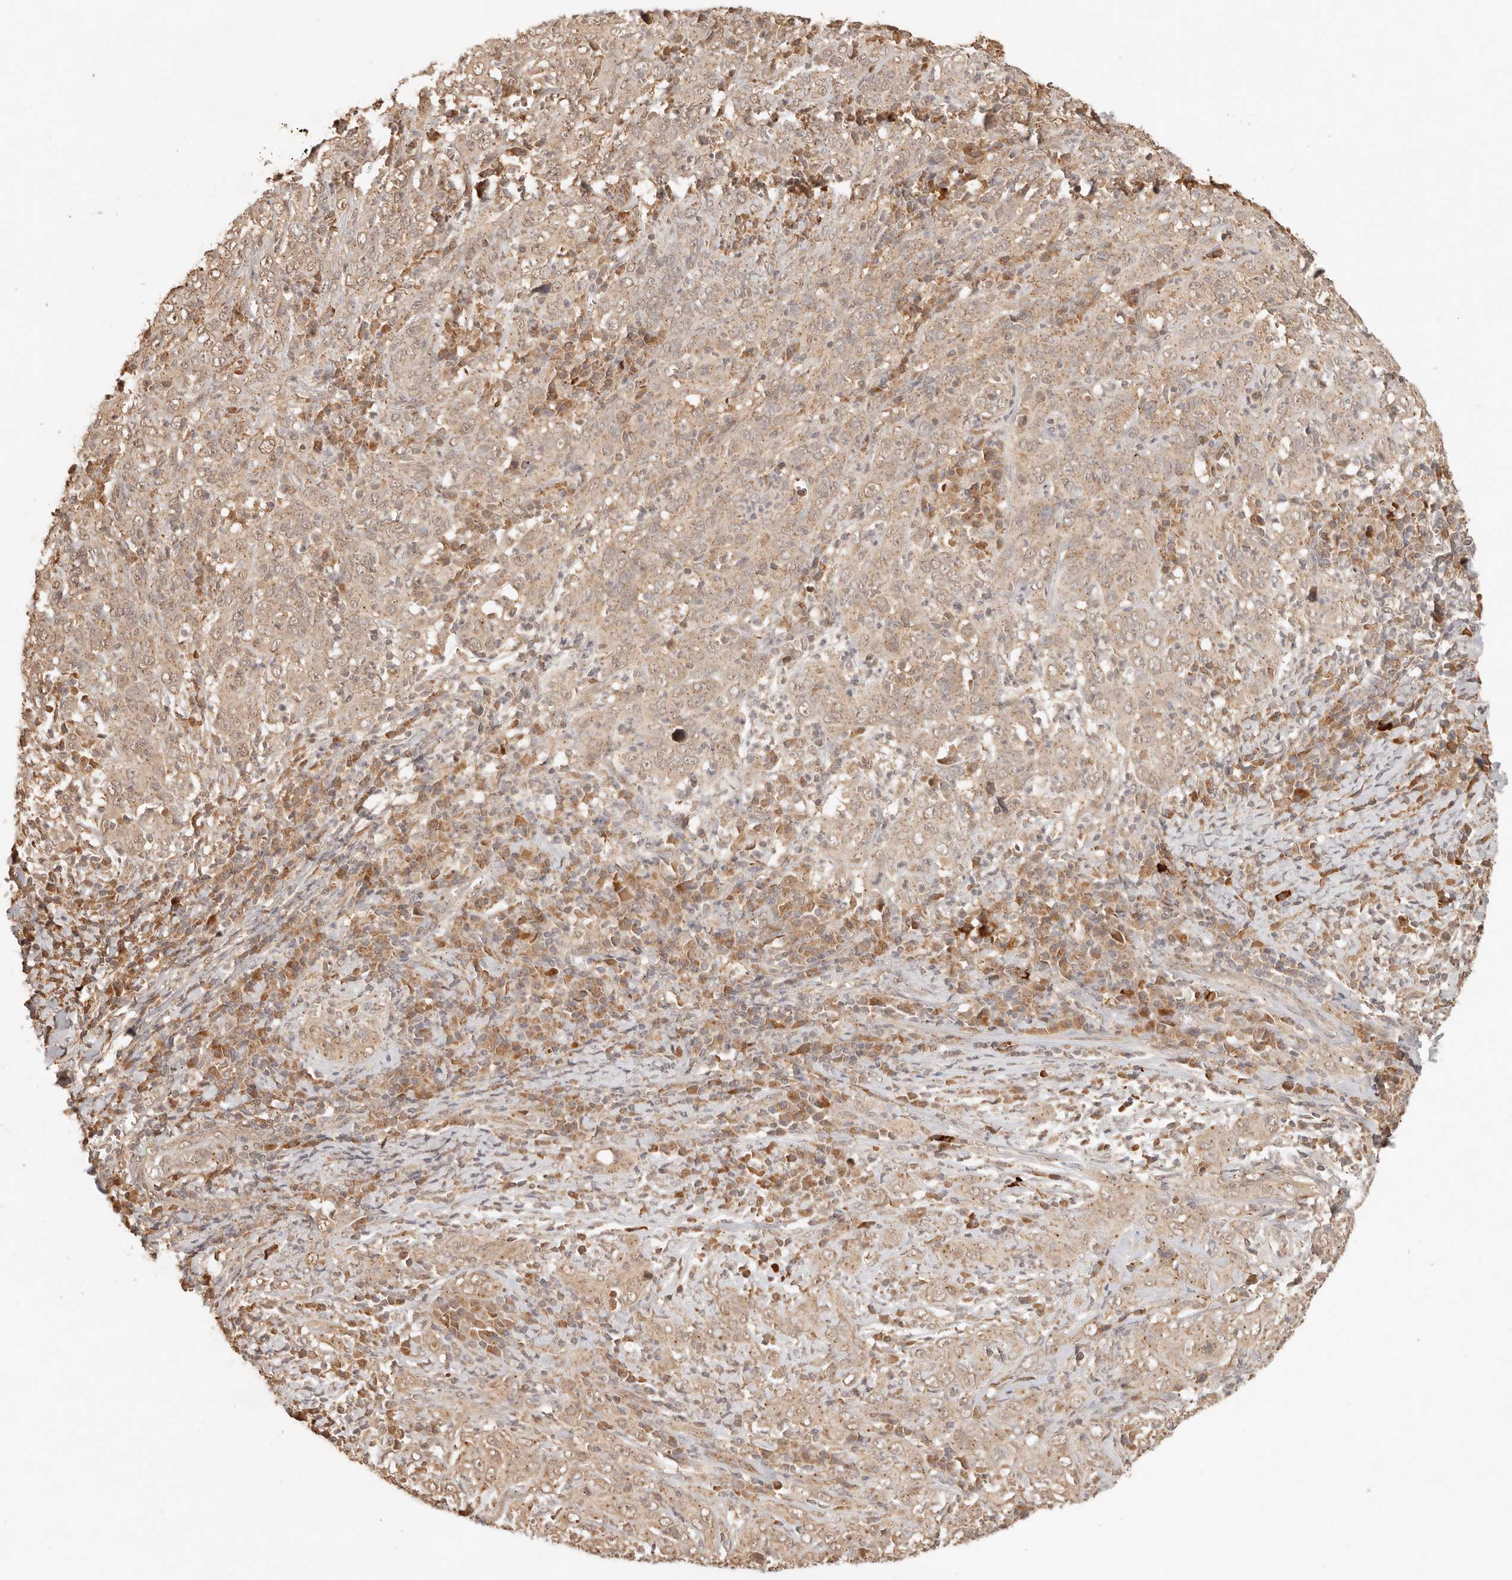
{"staining": {"intensity": "weak", "quantity": ">75%", "location": "cytoplasmic/membranous"}, "tissue": "cervical cancer", "cell_type": "Tumor cells", "image_type": "cancer", "snomed": [{"axis": "morphology", "description": "Squamous cell carcinoma, NOS"}, {"axis": "topography", "description": "Cervix"}], "caption": "DAB (3,3'-diaminobenzidine) immunohistochemical staining of cervical cancer shows weak cytoplasmic/membranous protein staining in approximately >75% of tumor cells. (DAB (3,3'-diaminobenzidine) IHC with brightfield microscopy, high magnification).", "gene": "LMO4", "patient": {"sex": "female", "age": 46}}